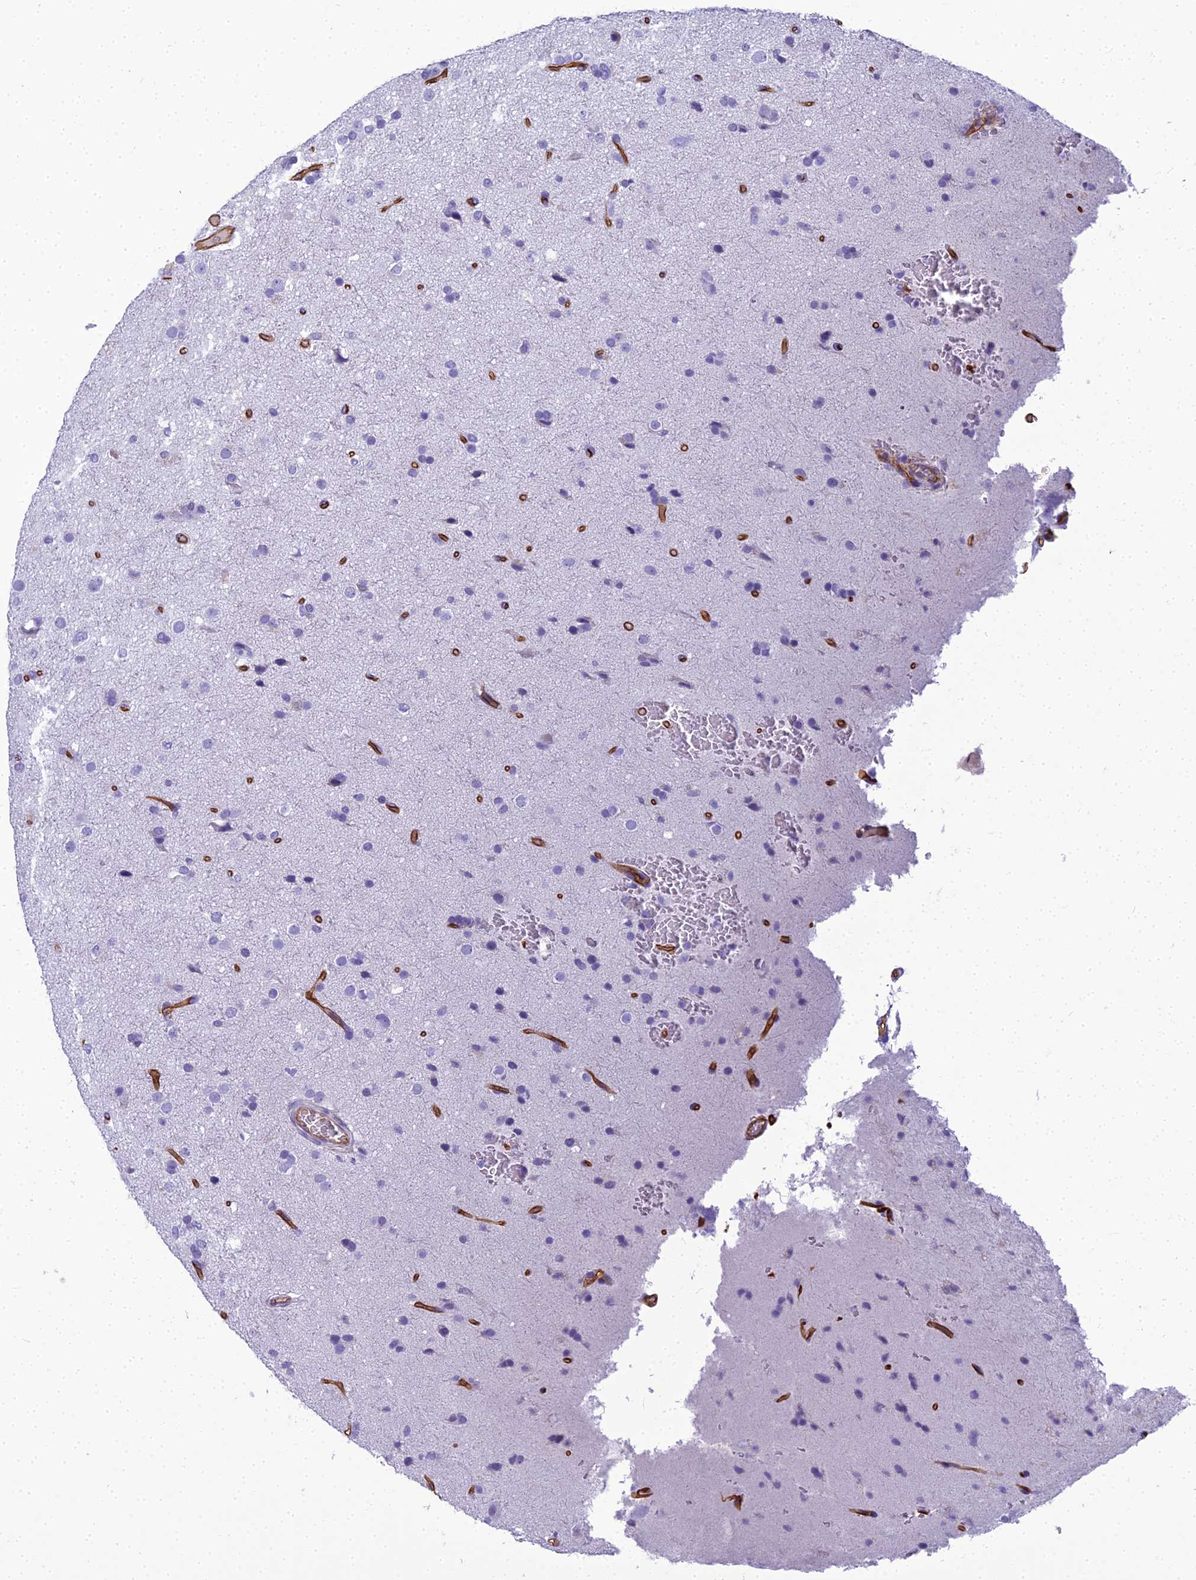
{"staining": {"intensity": "negative", "quantity": "none", "location": "none"}, "tissue": "glioma", "cell_type": "Tumor cells", "image_type": "cancer", "snomed": [{"axis": "morphology", "description": "Glioma, malignant, Low grade"}, {"axis": "topography", "description": "Brain"}], "caption": "Tumor cells are negative for protein expression in human low-grade glioma (malignant).", "gene": "NINJ1", "patient": {"sex": "male", "age": 65}}